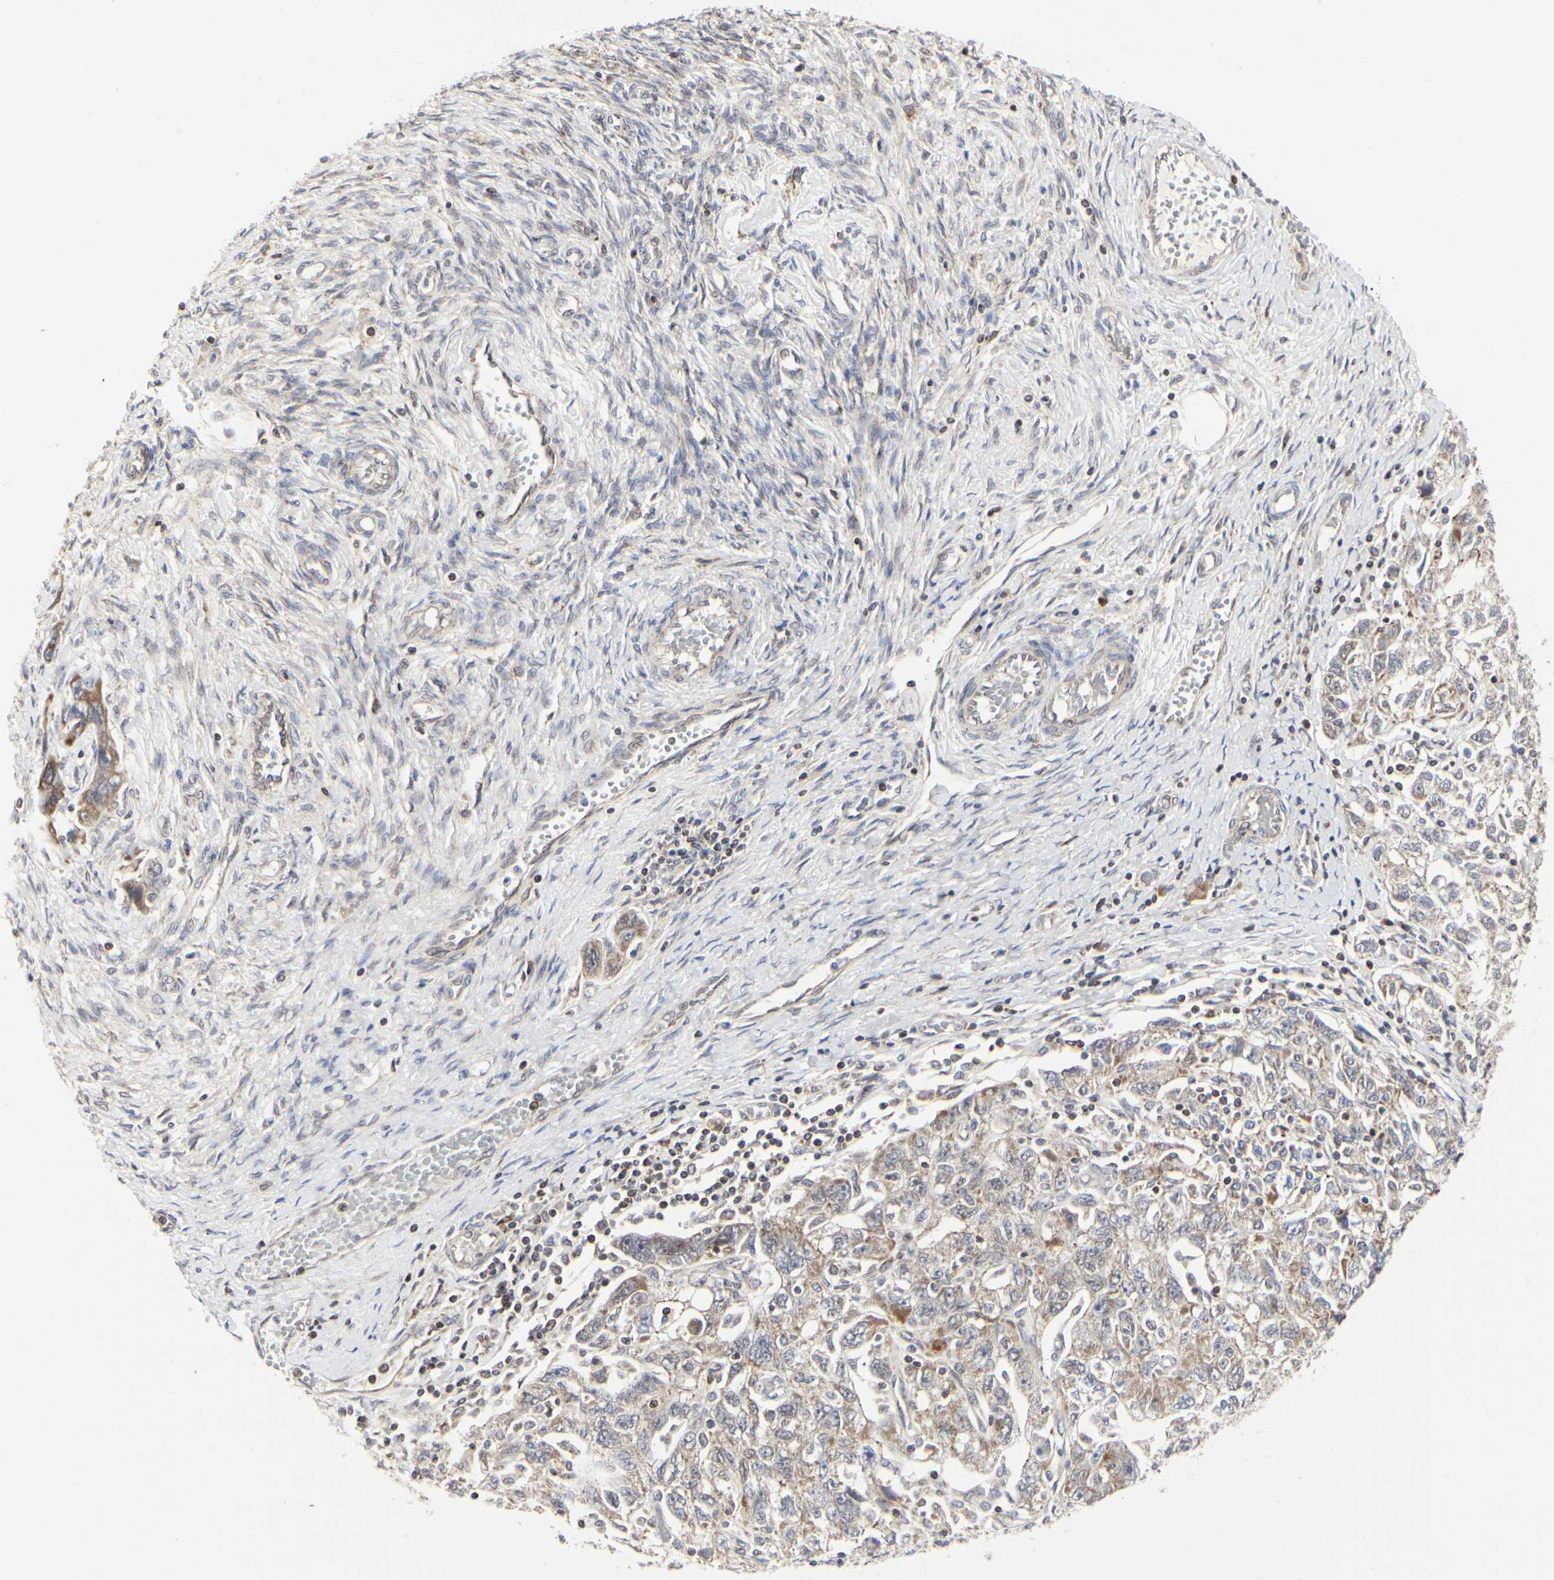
{"staining": {"intensity": "moderate", "quantity": "<25%", "location": "cytoplasmic/membranous"}, "tissue": "ovarian cancer", "cell_type": "Tumor cells", "image_type": "cancer", "snomed": [{"axis": "morphology", "description": "Carcinoma, NOS"}, {"axis": "morphology", "description": "Cystadenocarcinoma, serous, NOS"}, {"axis": "topography", "description": "Ovary"}], "caption": "The immunohistochemical stain labels moderate cytoplasmic/membranous positivity in tumor cells of carcinoma (ovarian) tissue.", "gene": "TSKU", "patient": {"sex": "female", "age": 69}}